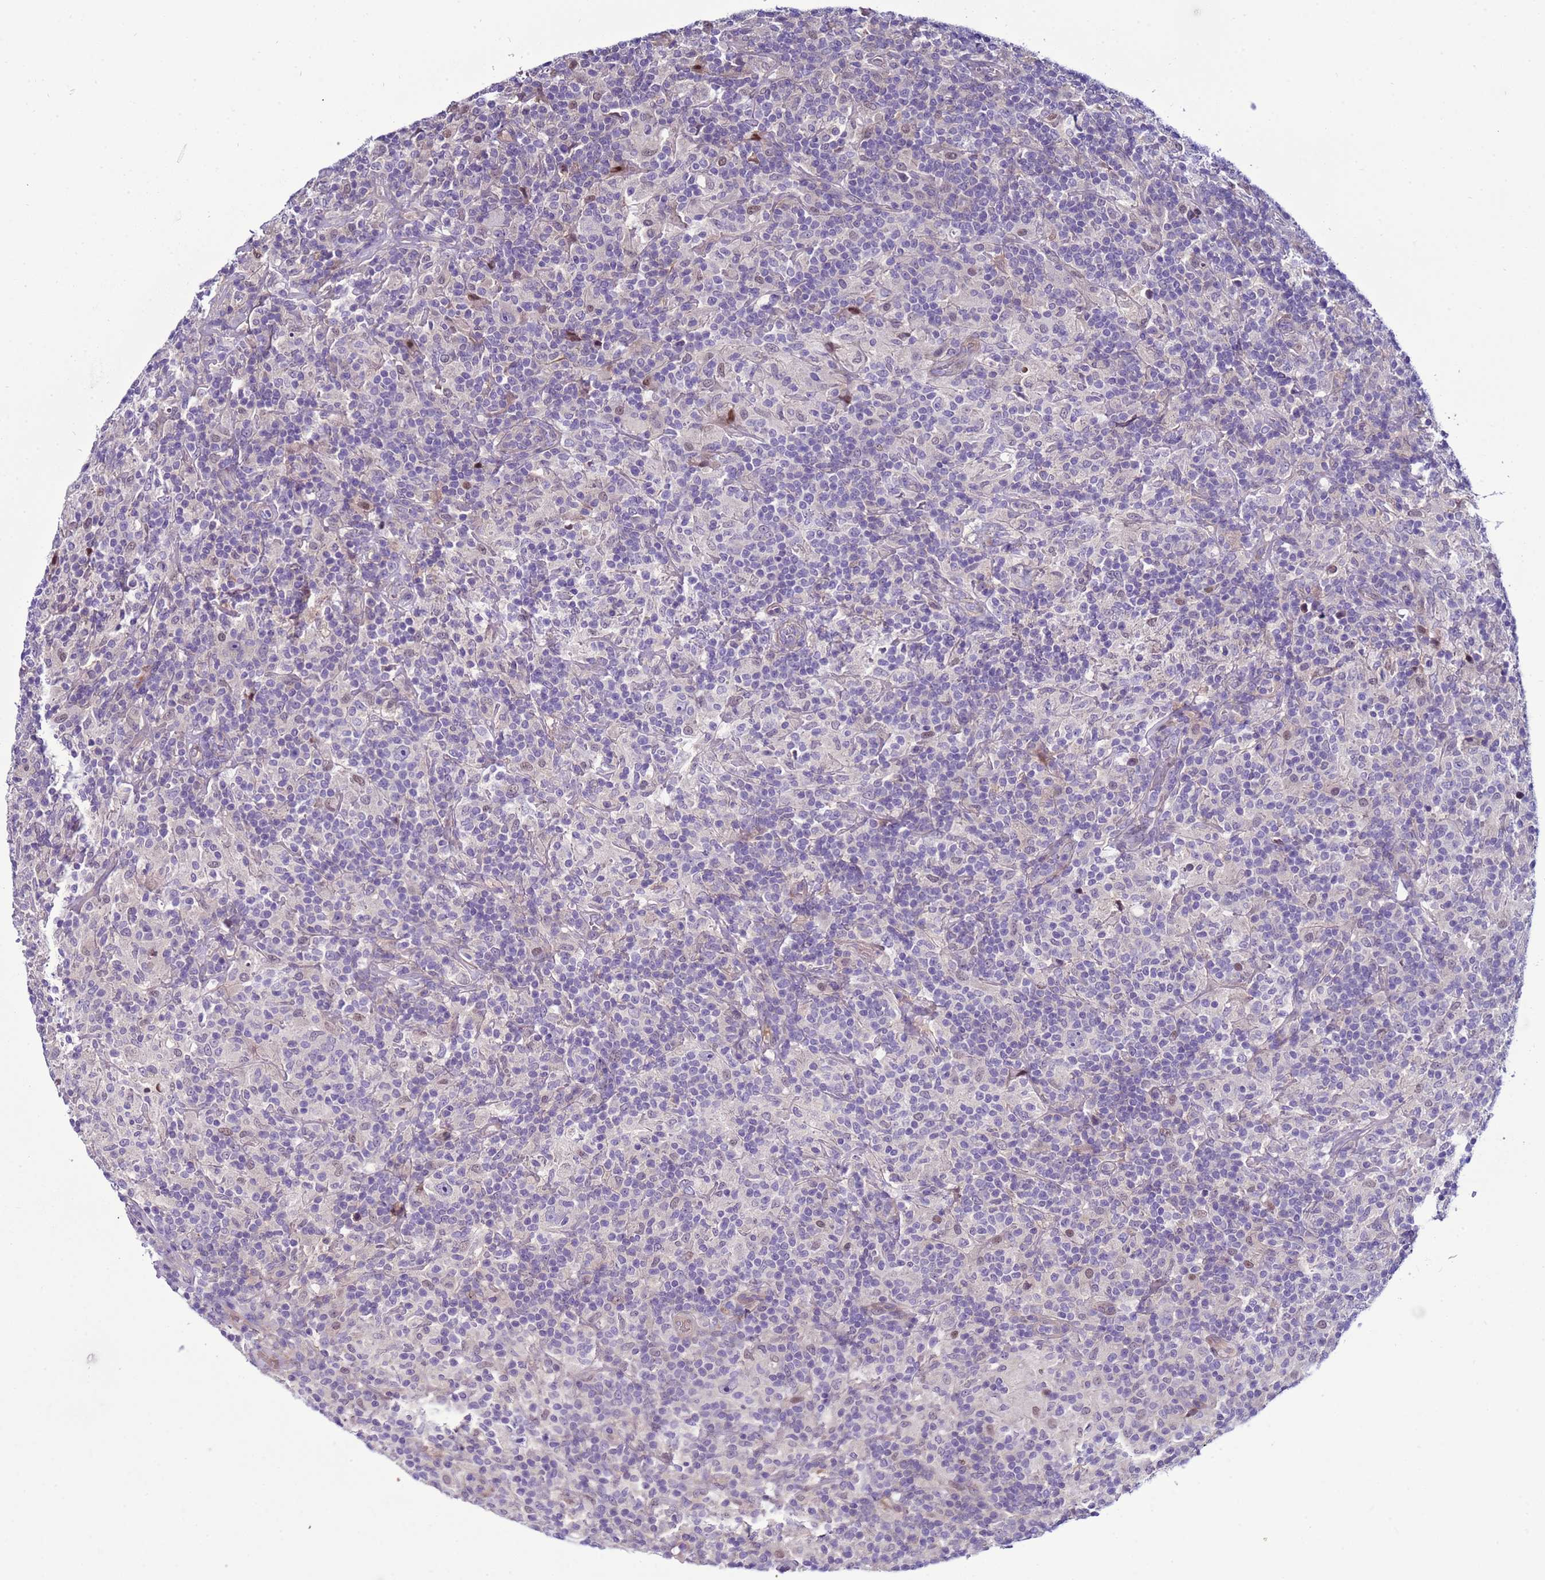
{"staining": {"intensity": "negative", "quantity": "none", "location": "none"}, "tissue": "lymphoma", "cell_type": "Tumor cells", "image_type": "cancer", "snomed": [{"axis": "morphology", "description": "Hodgkin's disease, NOS"}, {"axis": "topography", "description": "Lymph node"}], "caption": "DAB immunohistochemical staining of lymphoma displays no significant positivity in tumor cells.", "gene": "NAT2", "patient": {"sex": "male", "age": 70}}